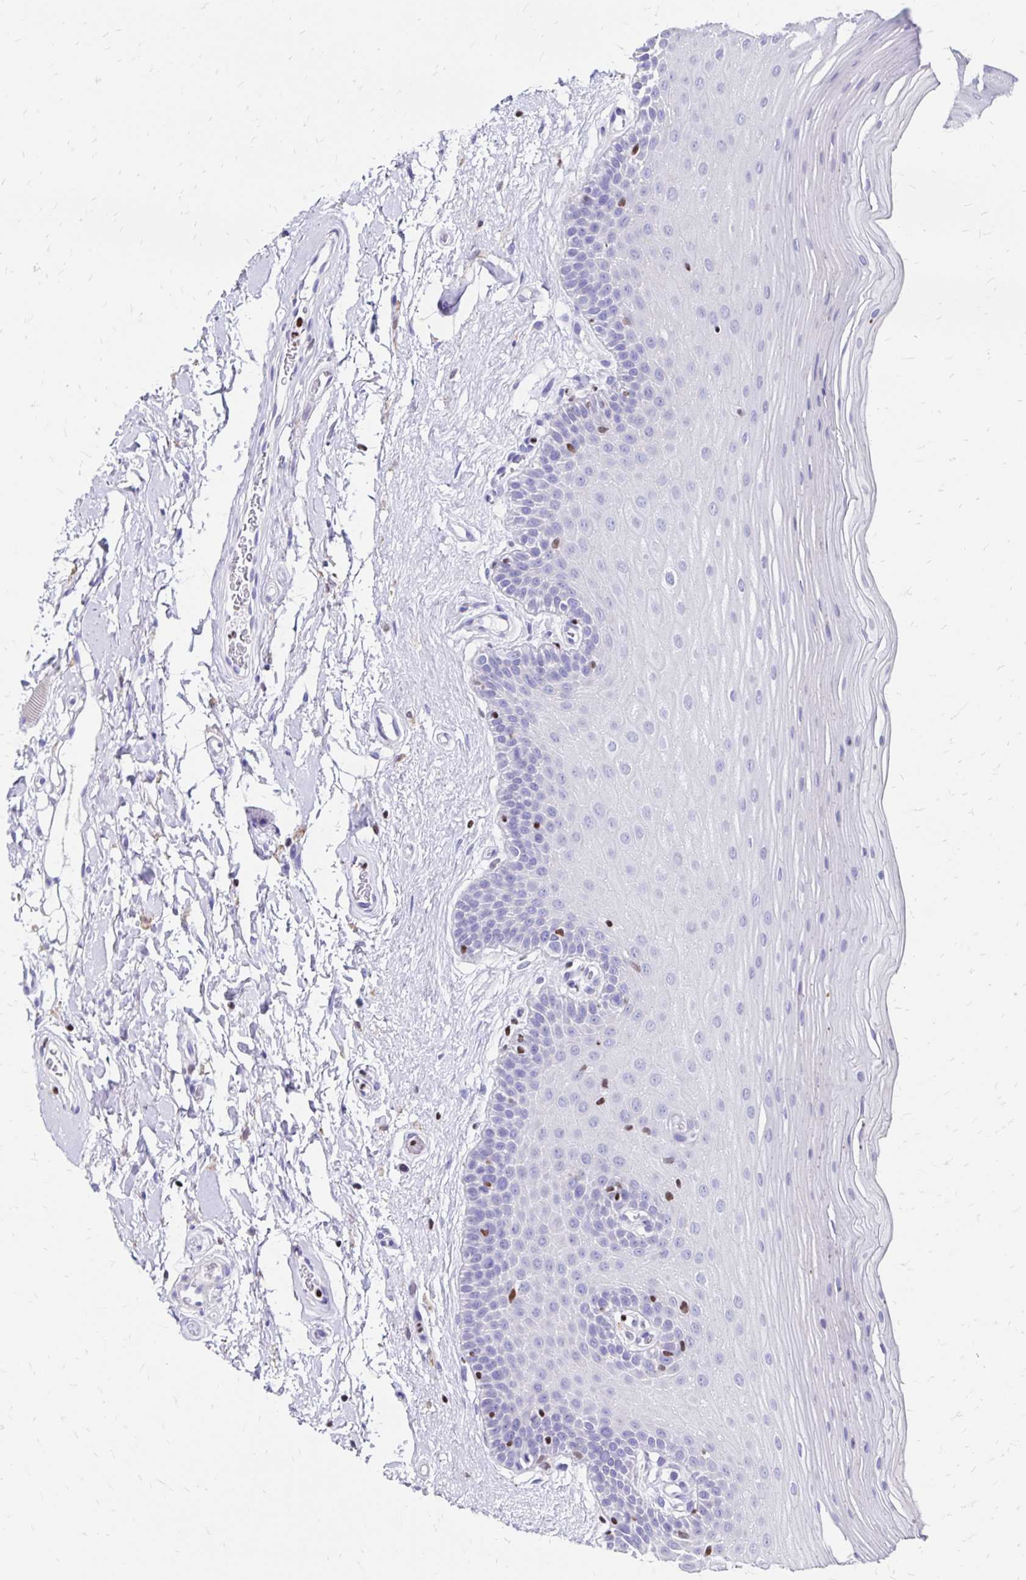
{"staining": {"intensity": "negative", "quantity": "none", "location": "none"}, "tissue": "oral mucosa", "cell_type": "Squamous epithelial cells", "image_type": "normal", "snomed": [{"axis": "morphology", "description": "Normal tissue, NOS"}, {"axis": "morphology", "description": "Squamous cell carcinoma, NOS"}, {"axis": "topography", "description": "Oral tissue"}, {"axis": "topography", "description": "Tounge, NOS"}, {"axis": "topography", "description": "Head-Neck"}], "caption": "Benign oral mucosa was stained to show a protein in brown. There is no significant positivity in squamous epithelial cells. The staining is performed using DAB (3,3'-diaminobenzidine) brown chromogen with nuclei counter-stained in using hematoxylin.", "gene": "IKZF1", "patient": {"sex": "male", "age": 62}}